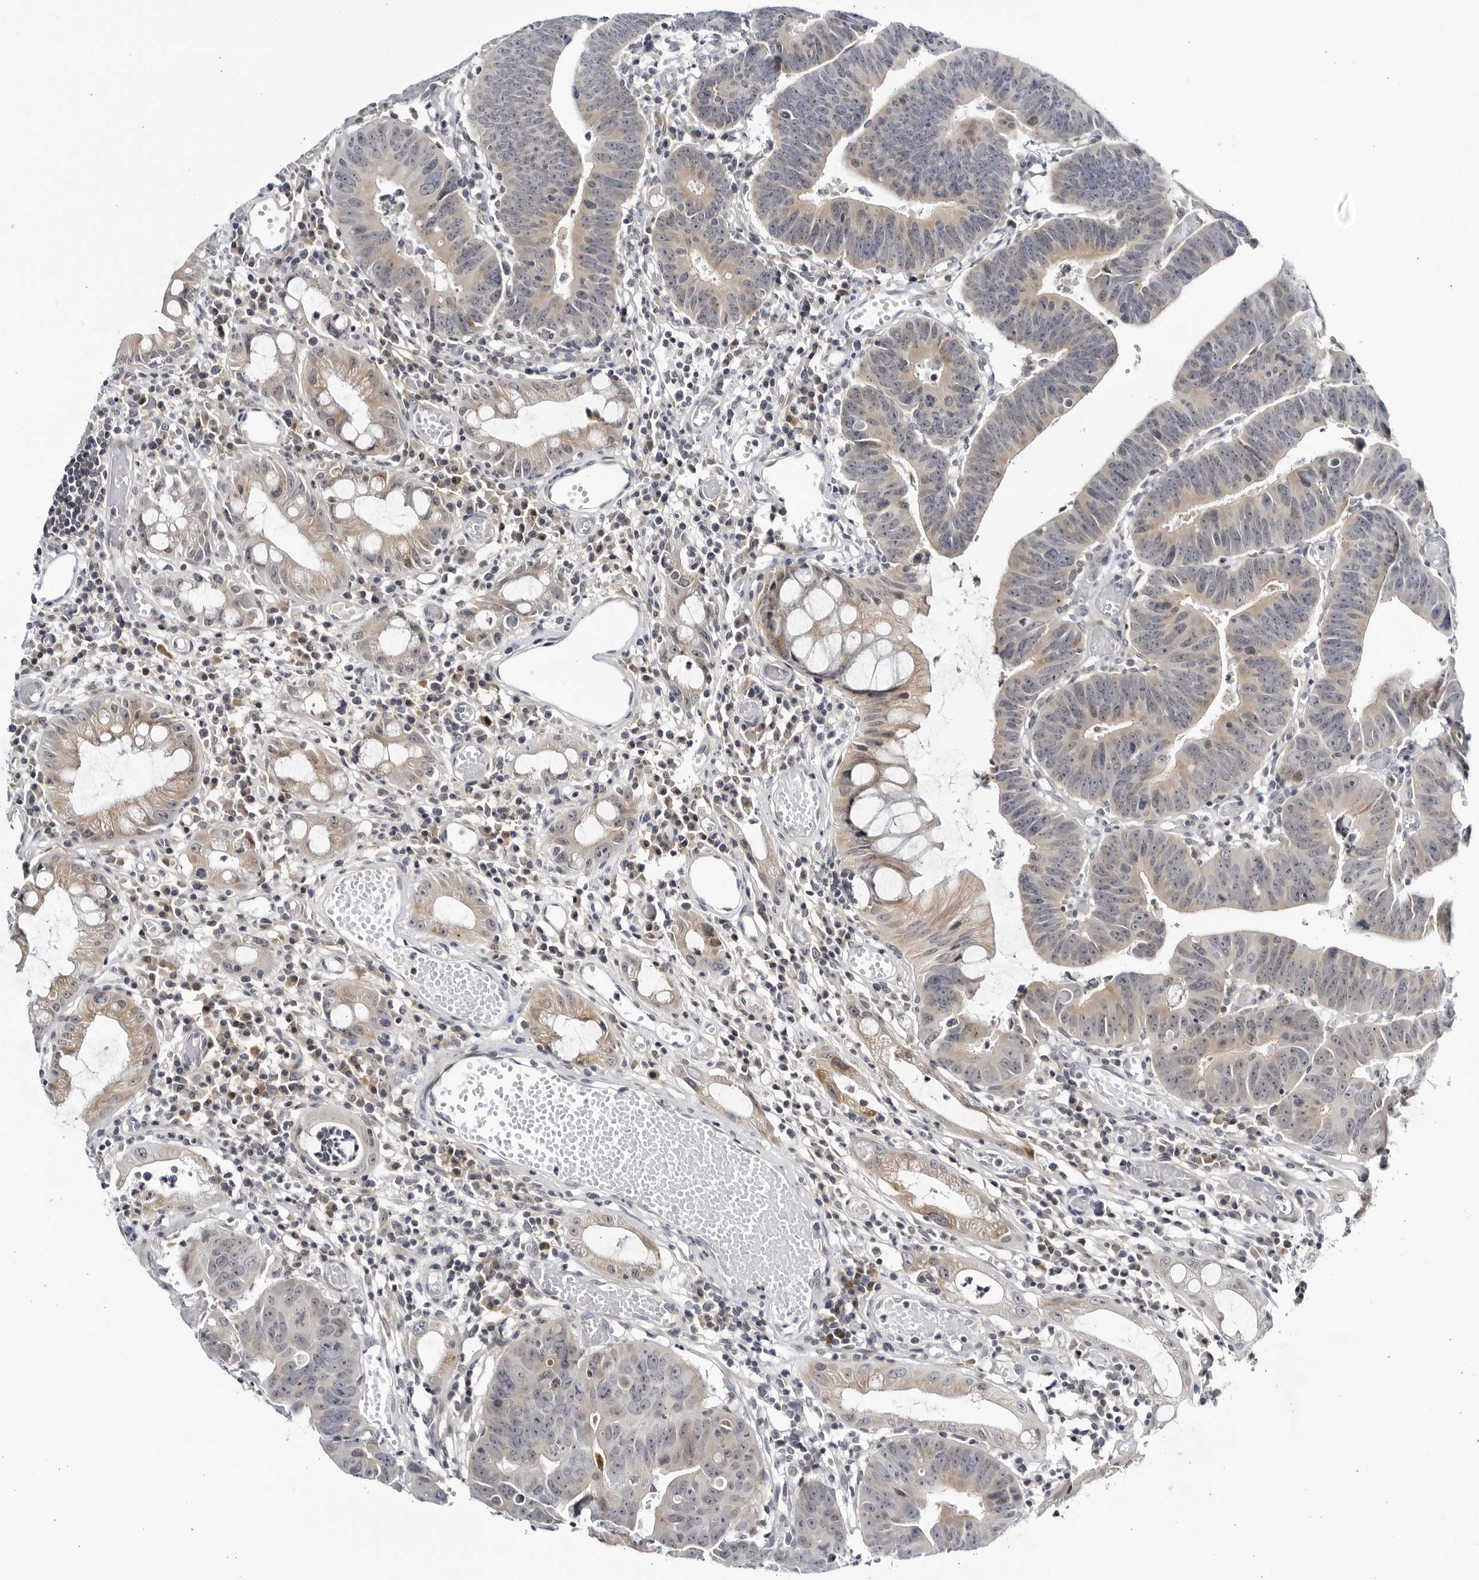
{"staining": {"intensity": "weak", "quantity": "25%-75%", "location": "cytoplasmic/membranous"}, "tissue": "colorectal cancer", "cell_type": "Tumor cells", "image_type": "cancer", "snomed": [{"axis": "morphology", "description": "Adenocarcinoma, NOS"}, {"axis": "topography", "description": "Rectum"}], "caption": "Immunohistochemical staining of human adenocarcinoma (colorectal) shows low levels of weak cytoplasmic/membranous protein staining in approximately 25%-75% of tumor cells. The staining is performed using DAB brown chromogen to label protein expression. The nuclei are counter-stained blue using hematoxylin.", "gene": "CNBD1", "patient": {"sex": "female", "age": 65}}